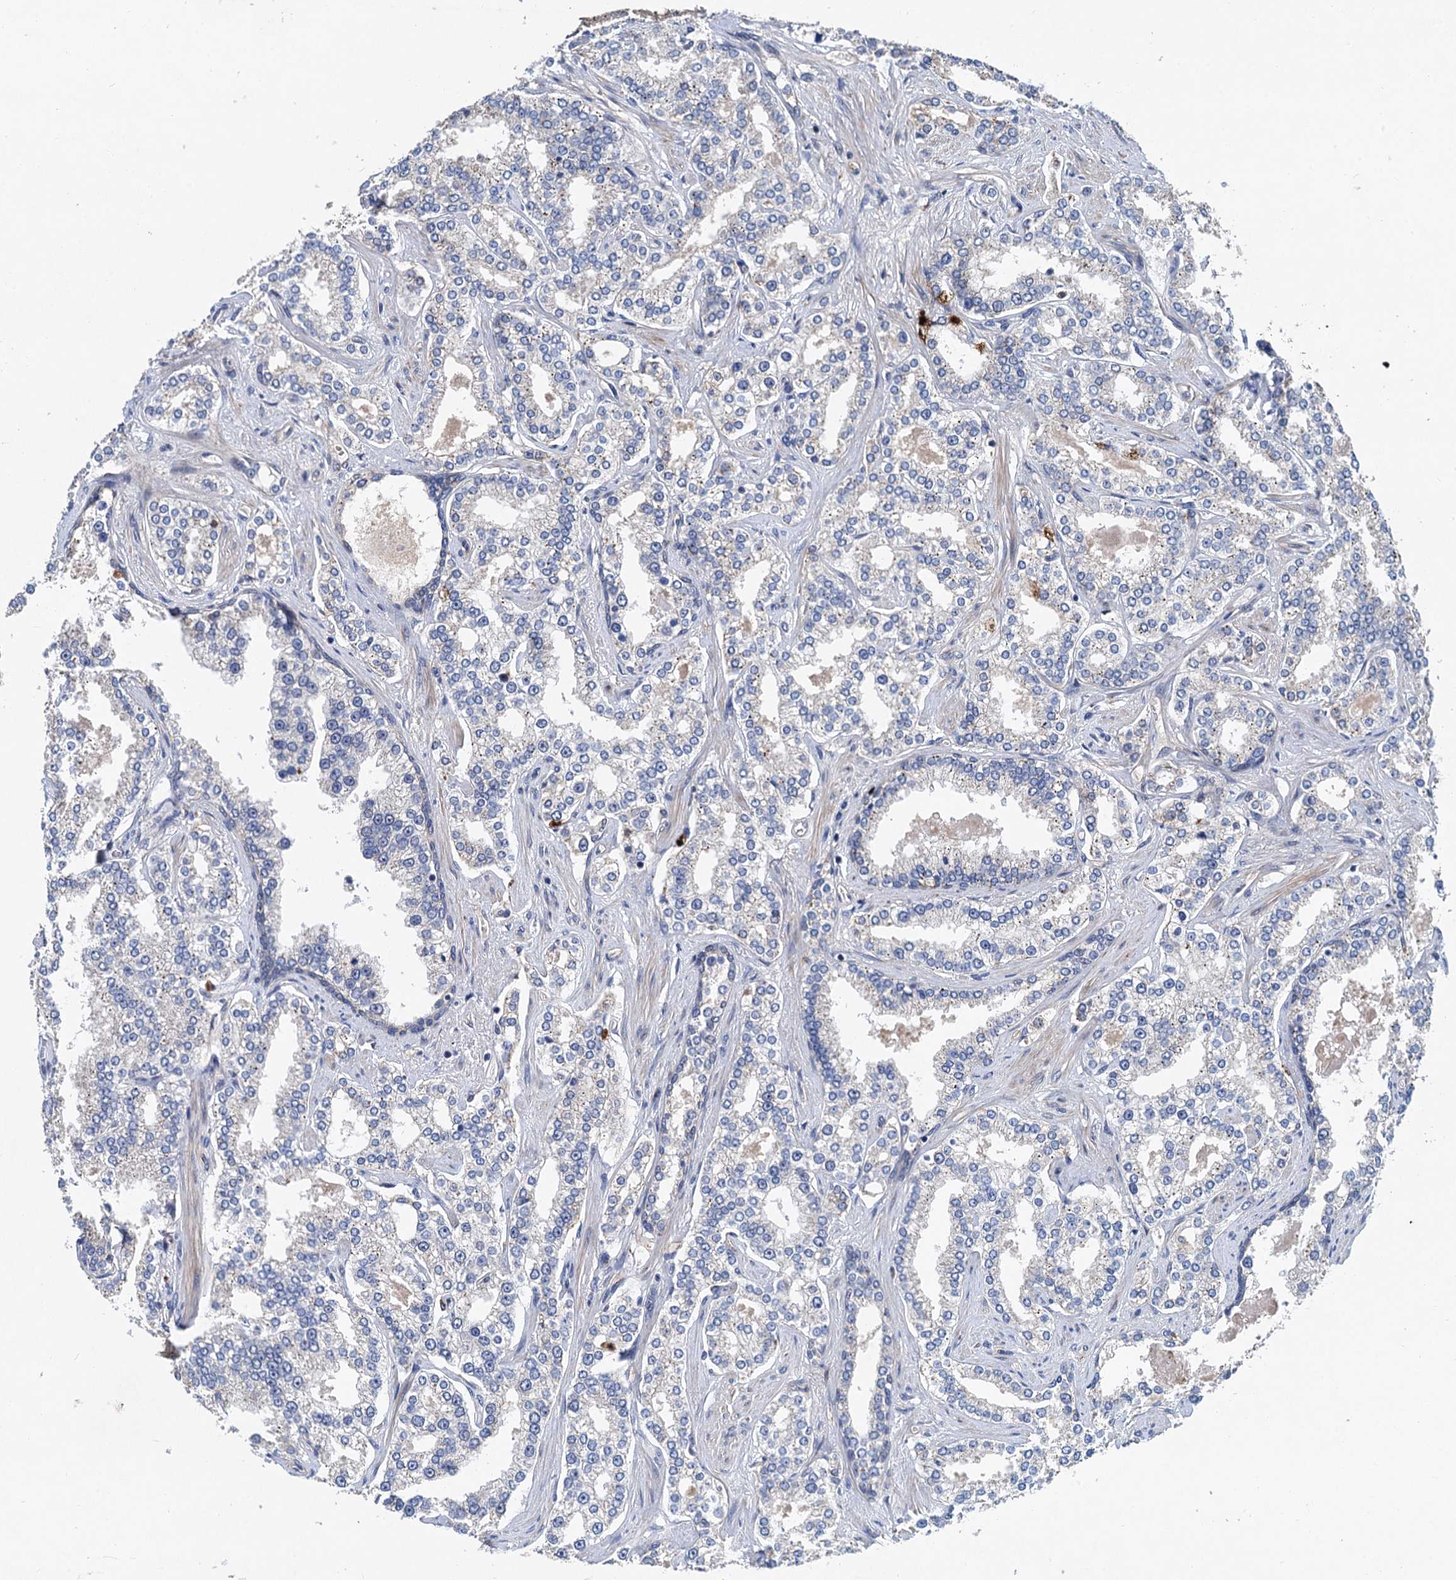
{"staining": {"intensity": "negative", "quantity": "none", "location": "none"}, "tissue": "prostate cancer", "cell_type": "Tumor cells", "image_type": "cancer", "snomed": [{"axis": "morphology", "description": "Normal tissue, NOS"}, {"axis": "morphology", "description": "Adenocarcinoma, High grade"}, {"axis": "topography", "description": "Prostate"}], "caption": "This is a histopathology image of immunohistochemistry (IHC) staining of prostate cancer (adenocarcinoma (high-grade)), which shows no staining in tumor cells.", "gene": "TRAF7", "patient": {"sex": "male", "age": 83}}